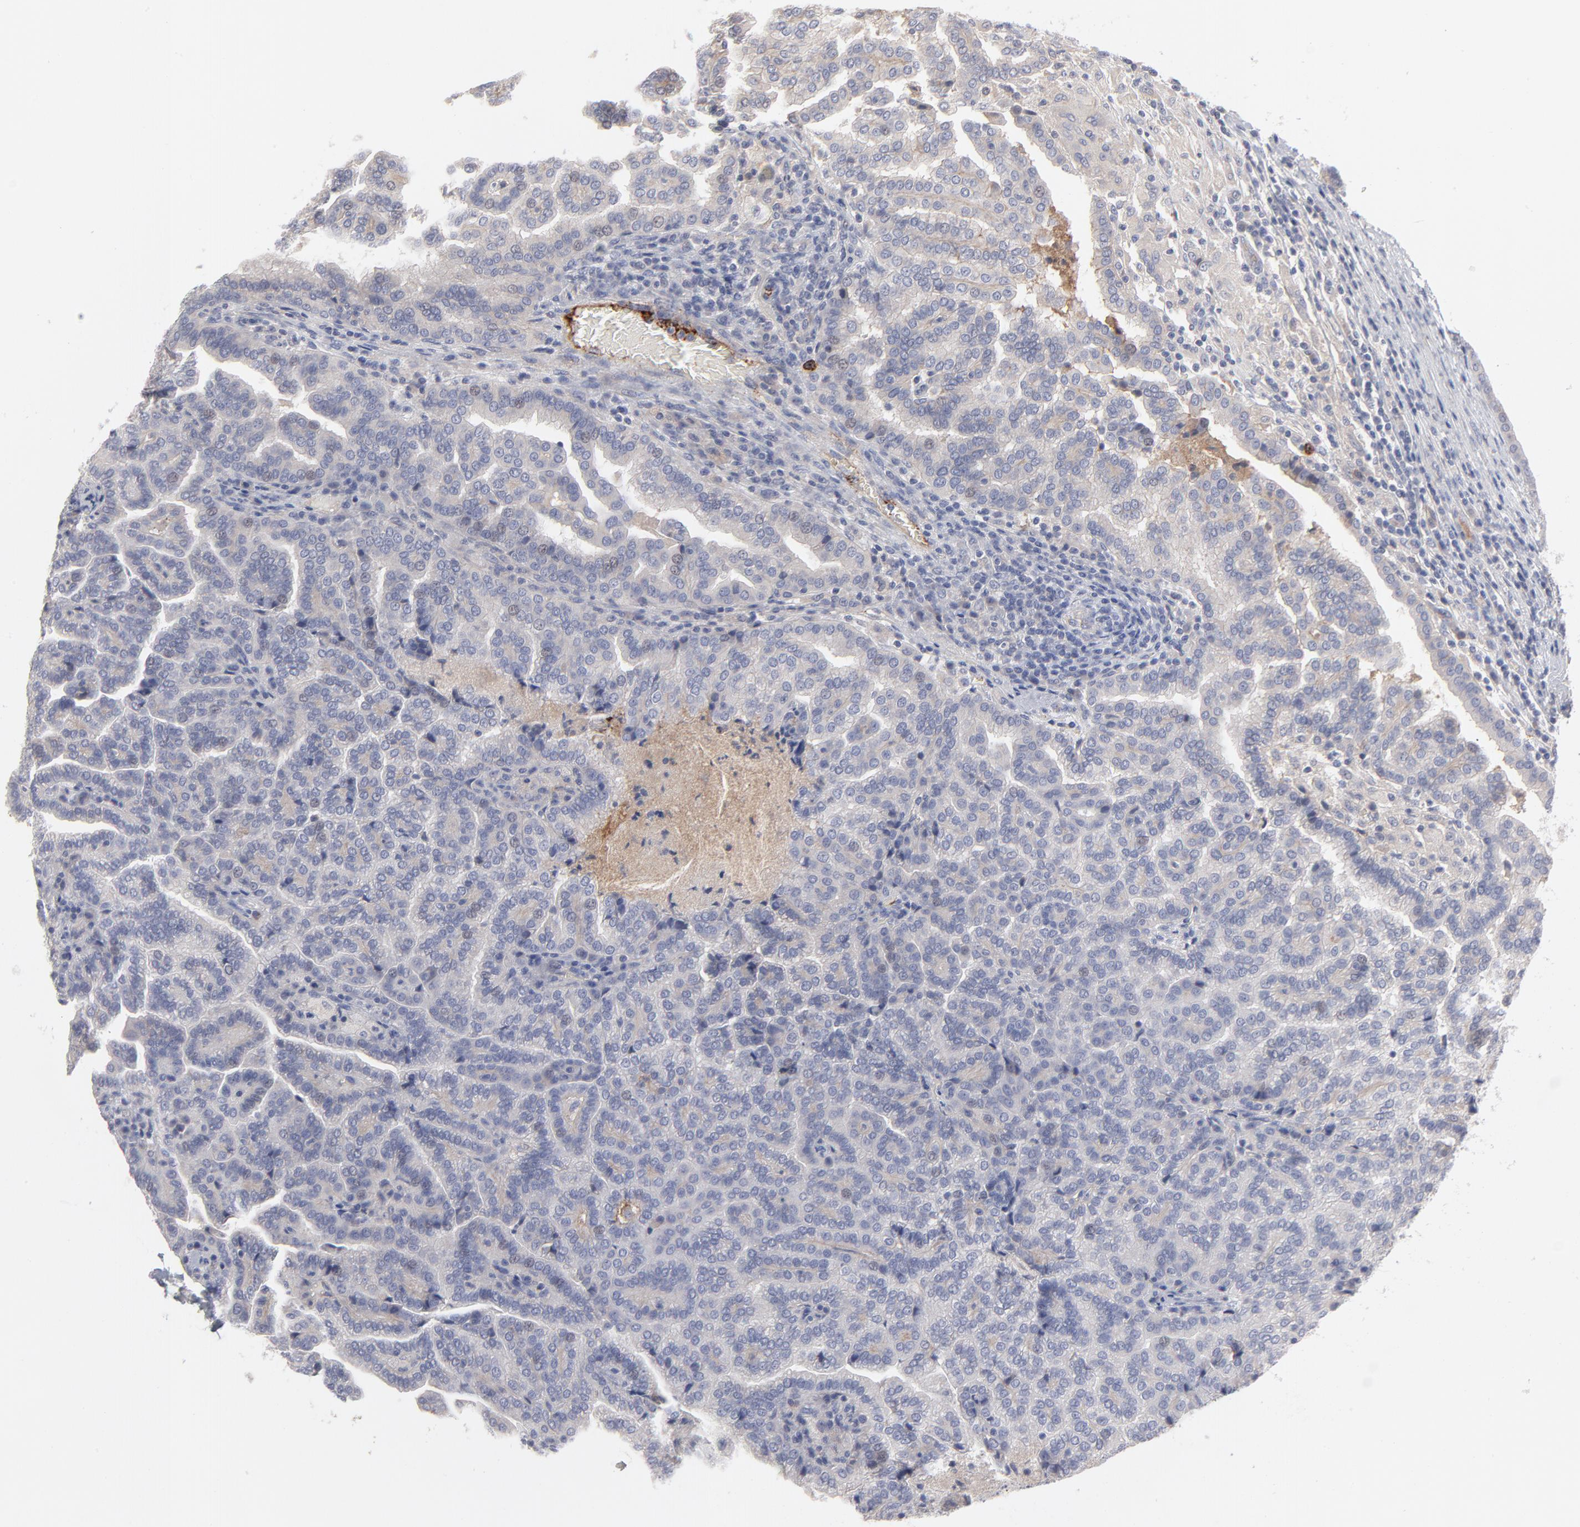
{"staining": {"intensity": "negative", "quantity": "none", "location": "none"}, "tissue": "renal cancer", "cell_type": "Tumor cells", "image_type": "cancer", "snomed": [{"axis": "morphology", "description": "Adenocarcinoma, NOS"}, {"axis": "topography", "description": "Kidney"}], "caption": "Immunohistochemistry image of neoplastic tissue: renal cancer stained with DAB demonstrates no significant protein staining in tumor cells.", "gene": "CCR3", "patient": {"sex": "male", "age": 61}}